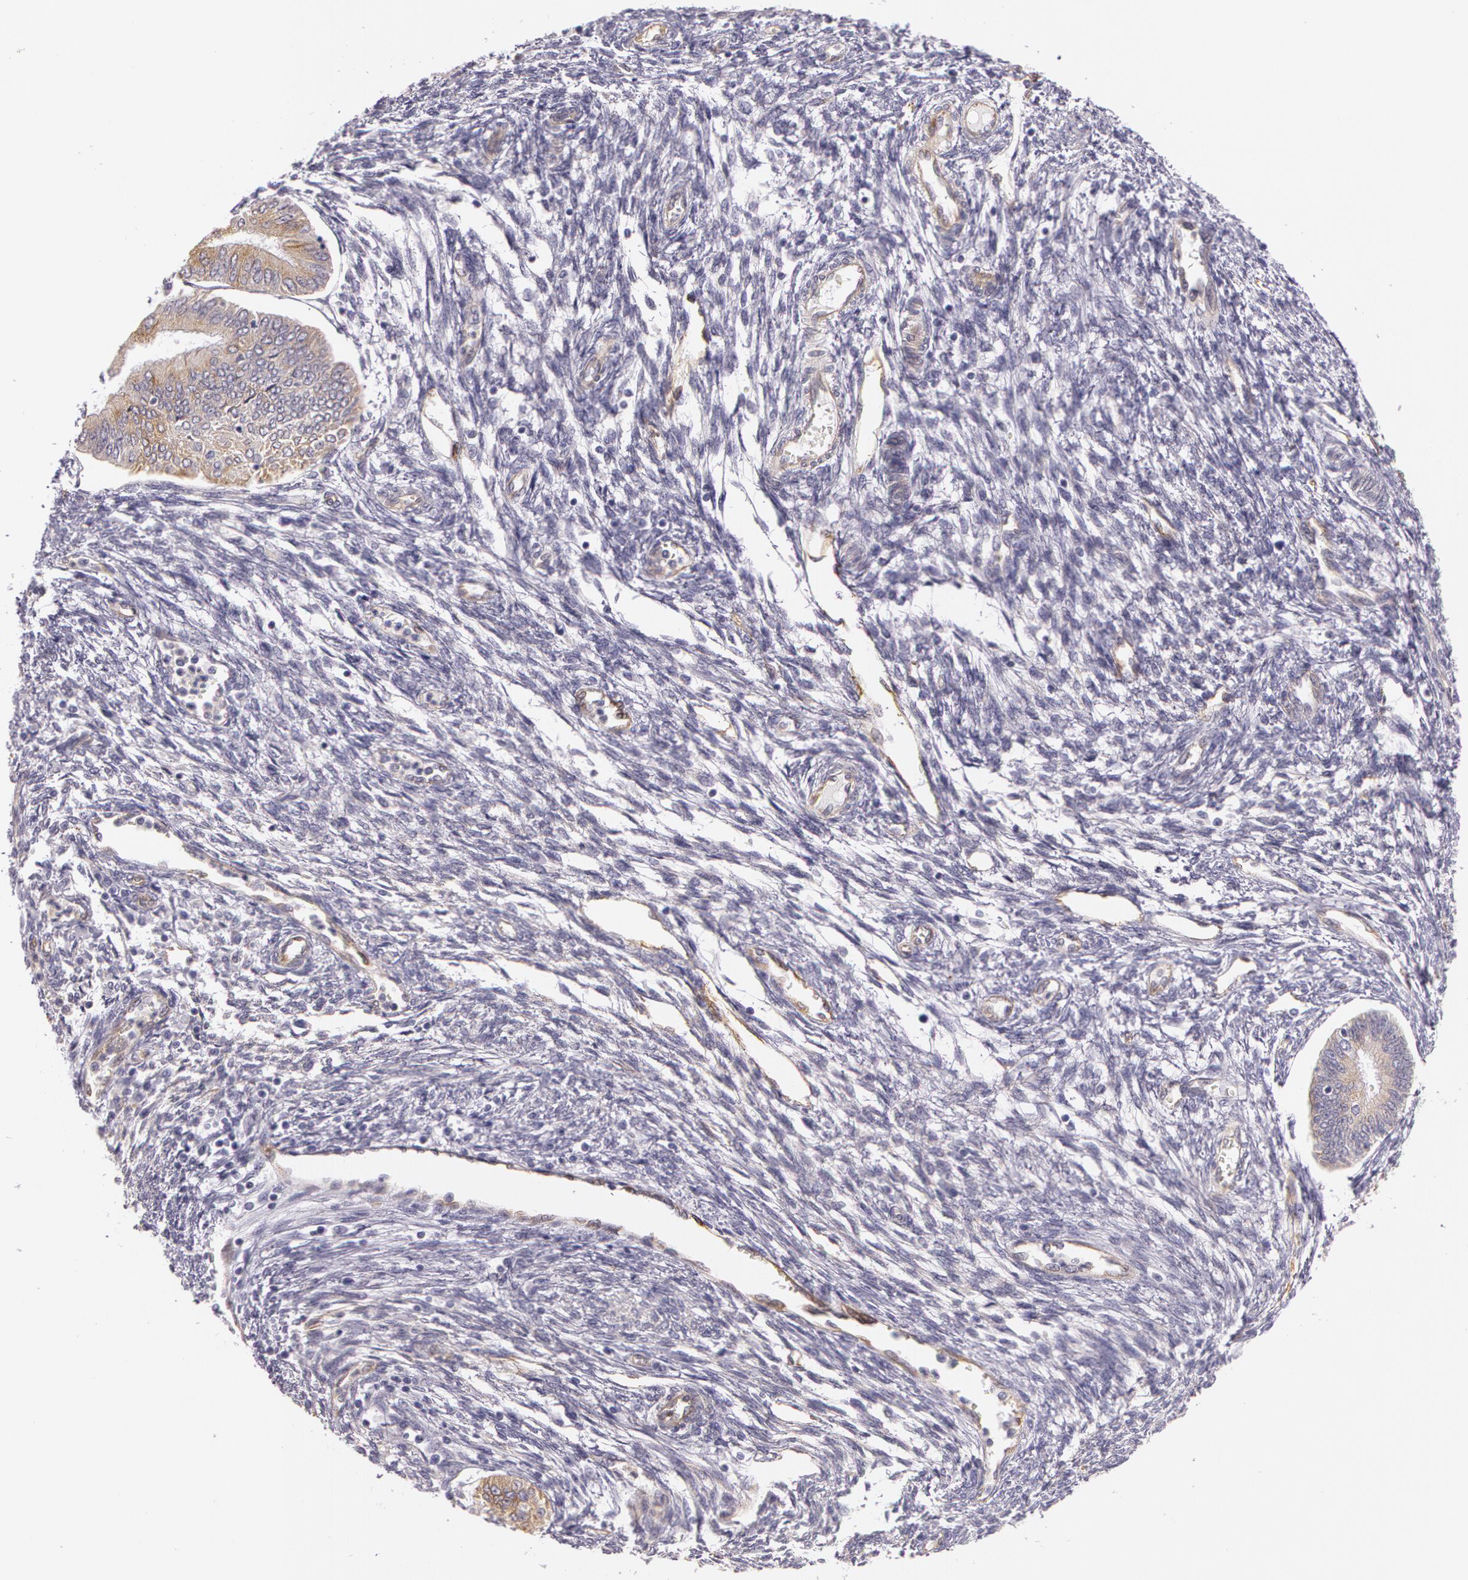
{"staining": {"intensity": "weak", "quantity": ">75%", "location": "cytoplasmic/membranous"}, "tissue": "endometrial cancer", "cell_type": "Tumor cells", "image_type": "cancer", "snomed": [{"axis": "morphology", "description": "Adenocarcinoma, NOS"}, {"axis": "topography", "description": "Endometrium"}], "caption": "A photomicrograph of endometrial adenocarcinoma stained for a protein demonstrates weak cytoplasmic/membranous brown staining in tumor cells.", "gene": "APP", "patient": {"sex": "female", "age": 51}}